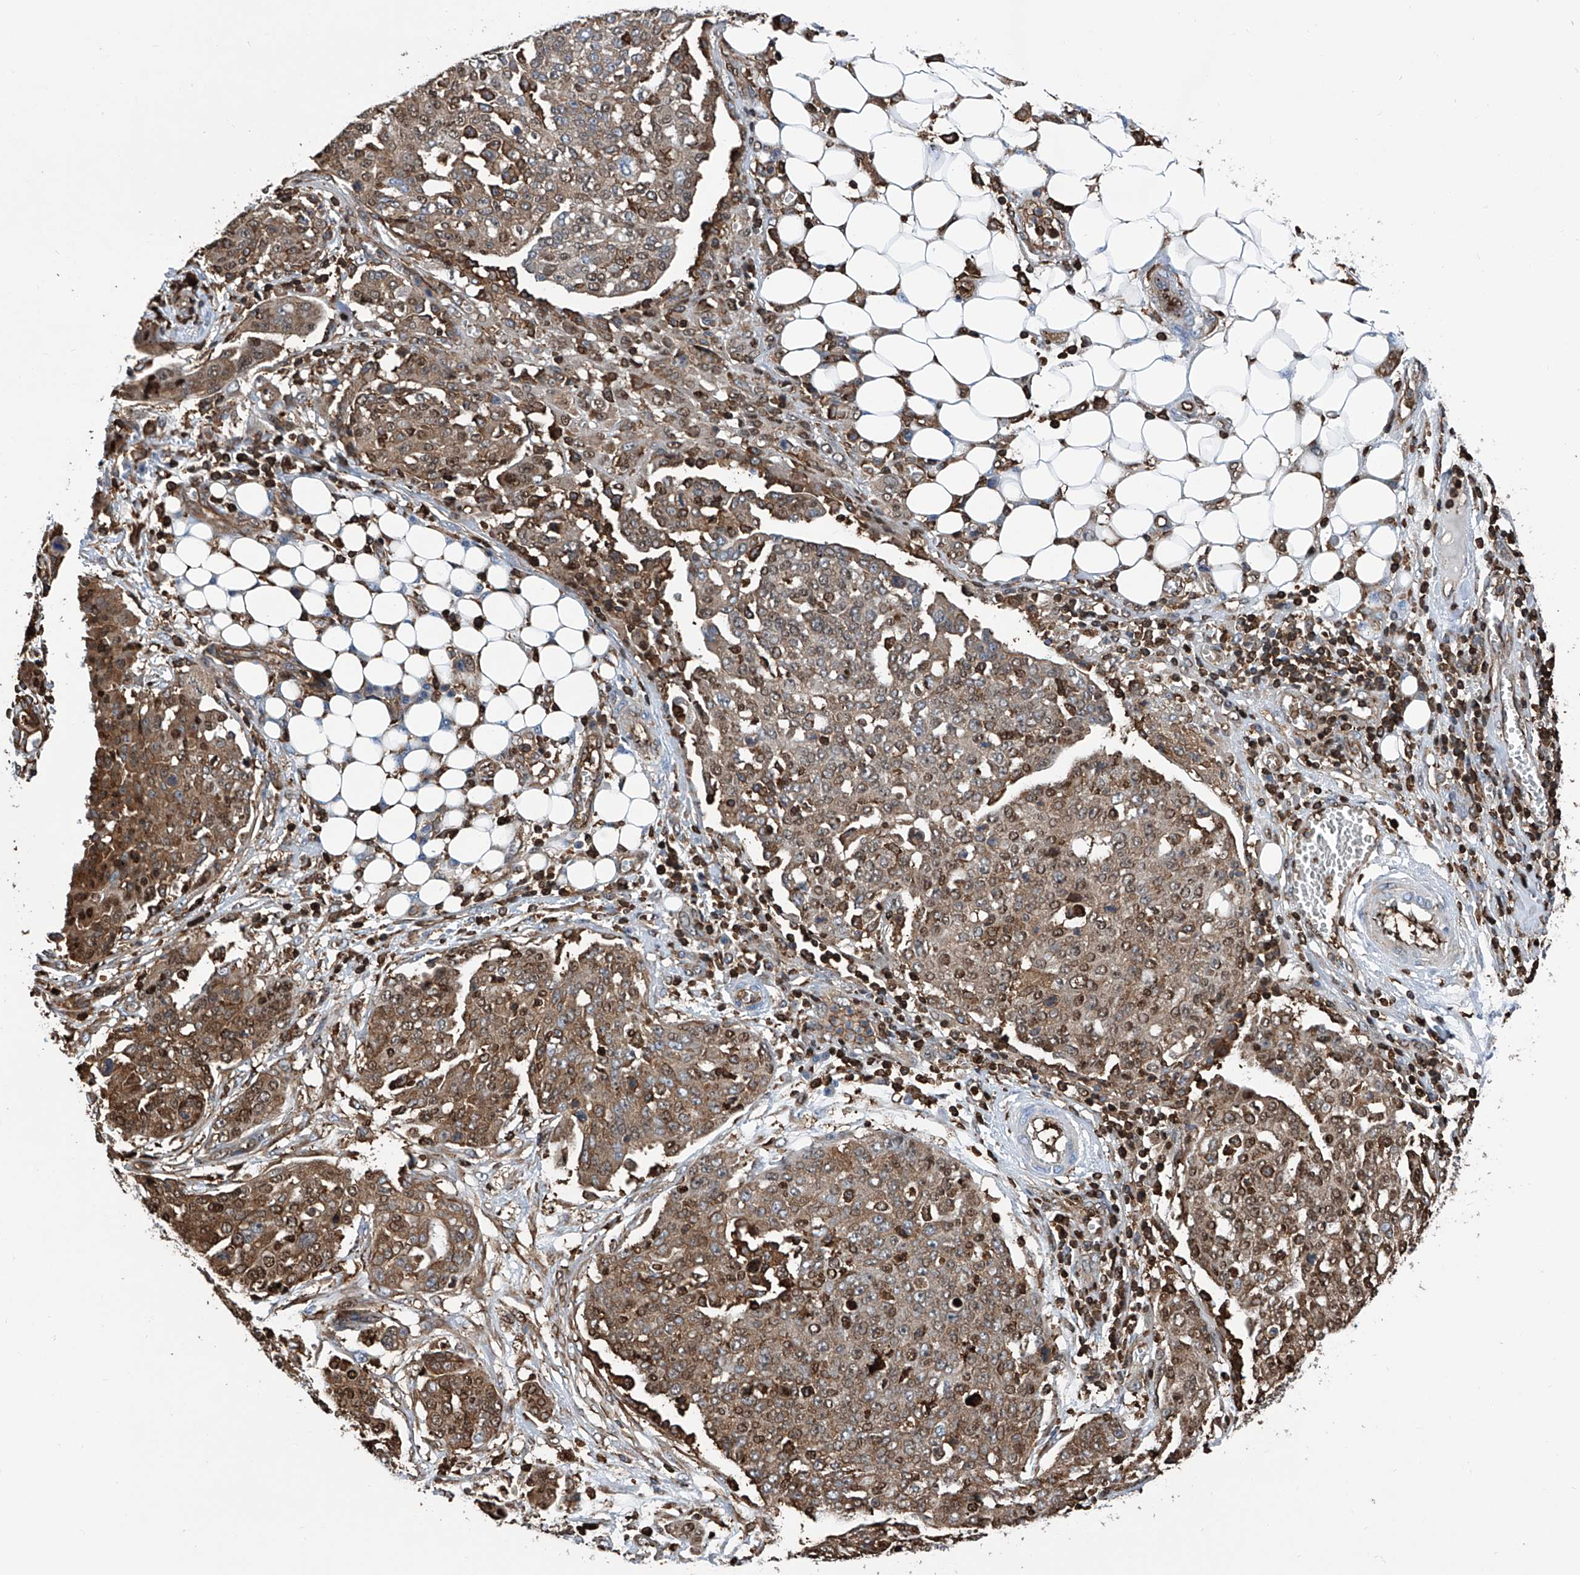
{"staining": {"intensity": "moderate", "quantity": ">75%", "location": "cytoplasmic/membranous,nuclear"}, "tissue": "ovarian cancer", "cell_type": "Tumor cells", "image_type": "cancer", "snomed": [{"axis": "morphology", "description": "Cystadenocarcinoma, serous, NOS"}, {"axis": "topography", "description": "Soft tissue"}, {"axis": "topography", "description": "Ovary"}], "caption": "Immunohistochemical staining of human ovarian cancer (serous cystadenocarcinoma) exhibits medium levels of moderate cytoplasmic/membranous and nuclear expression in approximately >75% of tumor cells.", "gene": "ZNF484", "patient": {"sex": "female", "age": 57}}